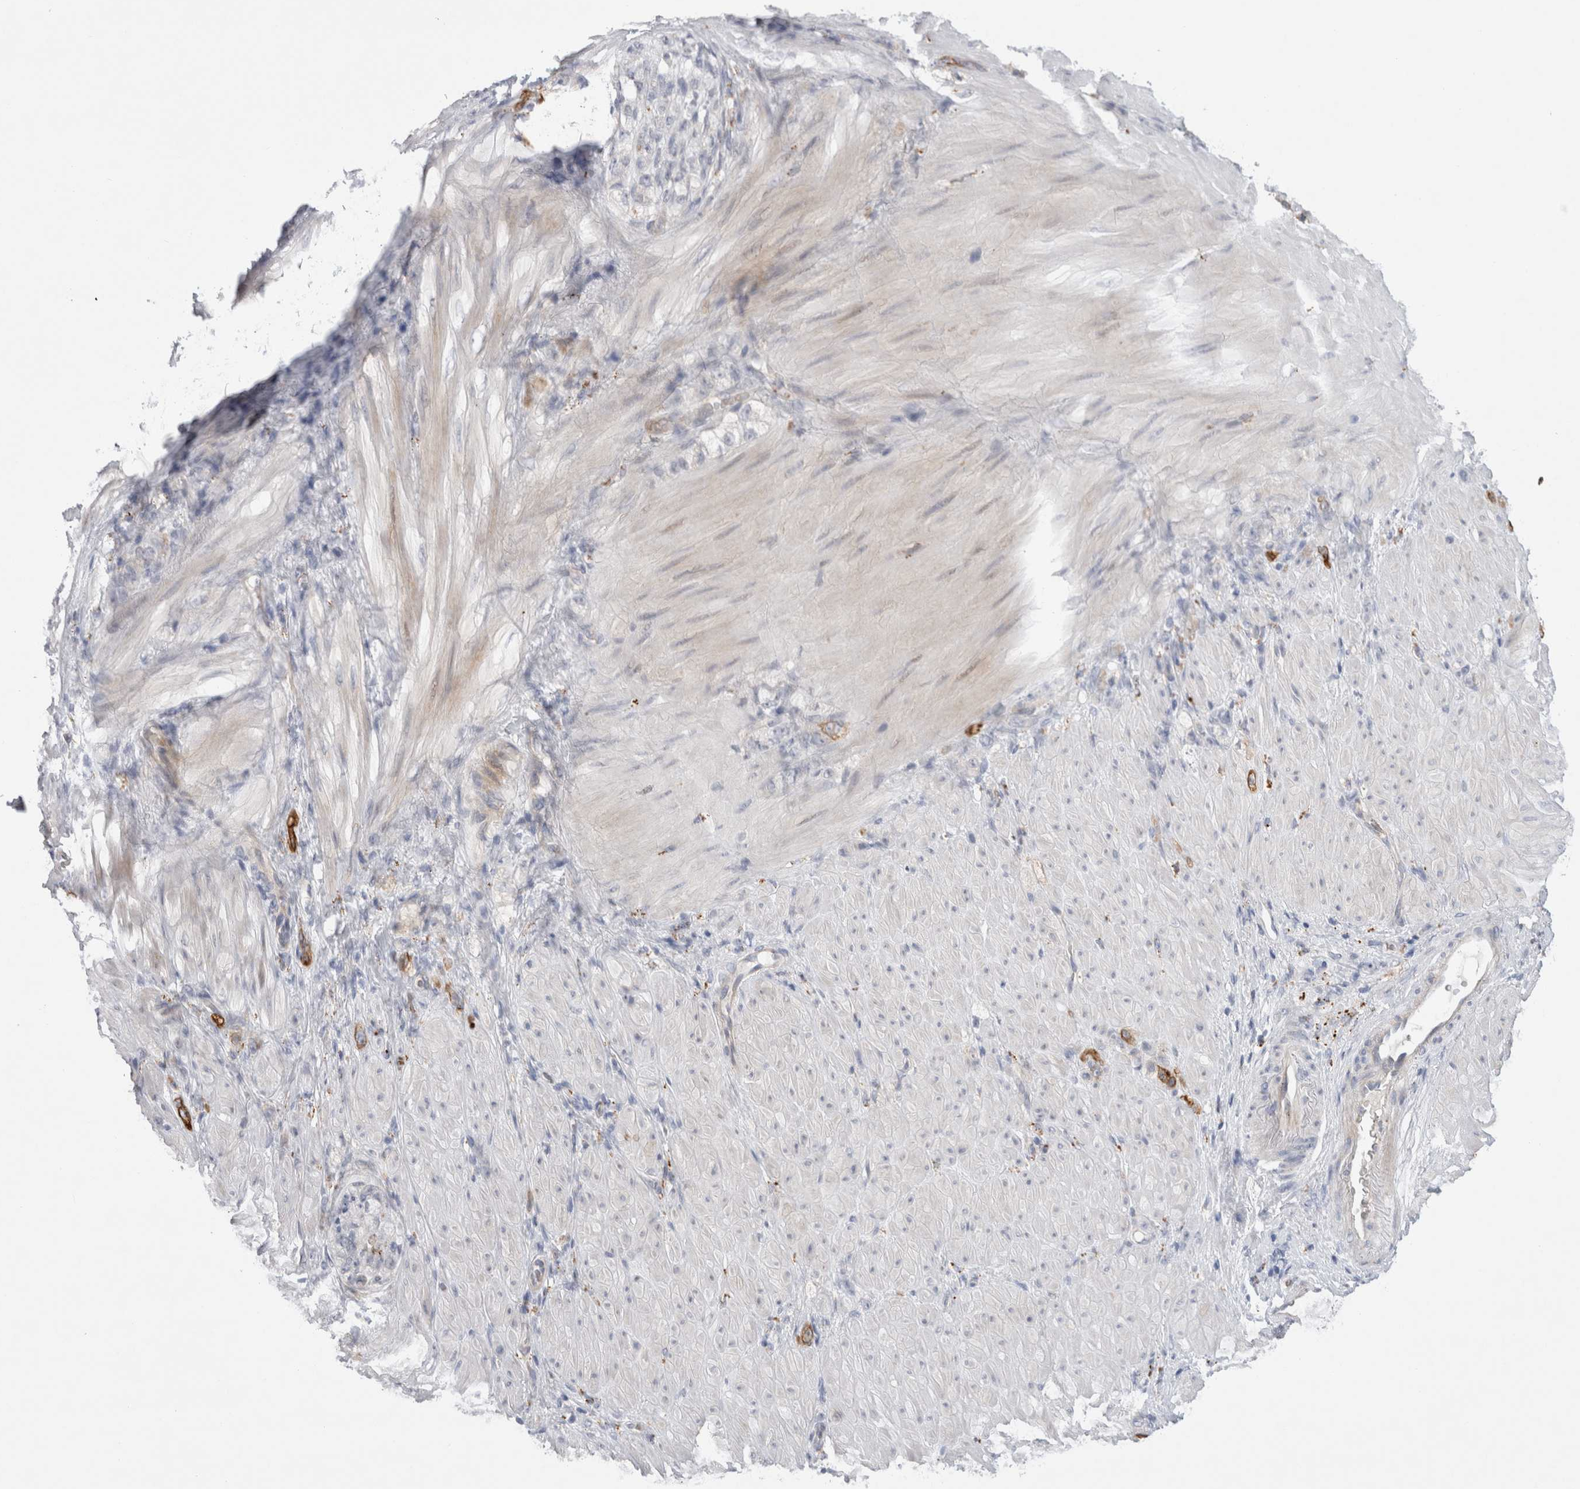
{"staining": {"intensity": "negative", "quantity": "none", "location": "none"}, "tissue": "stomach cancer", "cell_type": "Tumor cells", "image_type": "cancer", "snomed": [{"axis": "morphology", "description": "Normal tissue, NOS"}, {"axis": "morphology", "description": "Adenocarcinoma, NOS"}, {"axis": "topography", "description": "Stomach"}], "caption": "This is an IHC photomicrograph of stomach adenocarcinoma. There is no expression in tumor cells.", "gene": "GAA", "patient": {"sex": "male", "age": 82}}